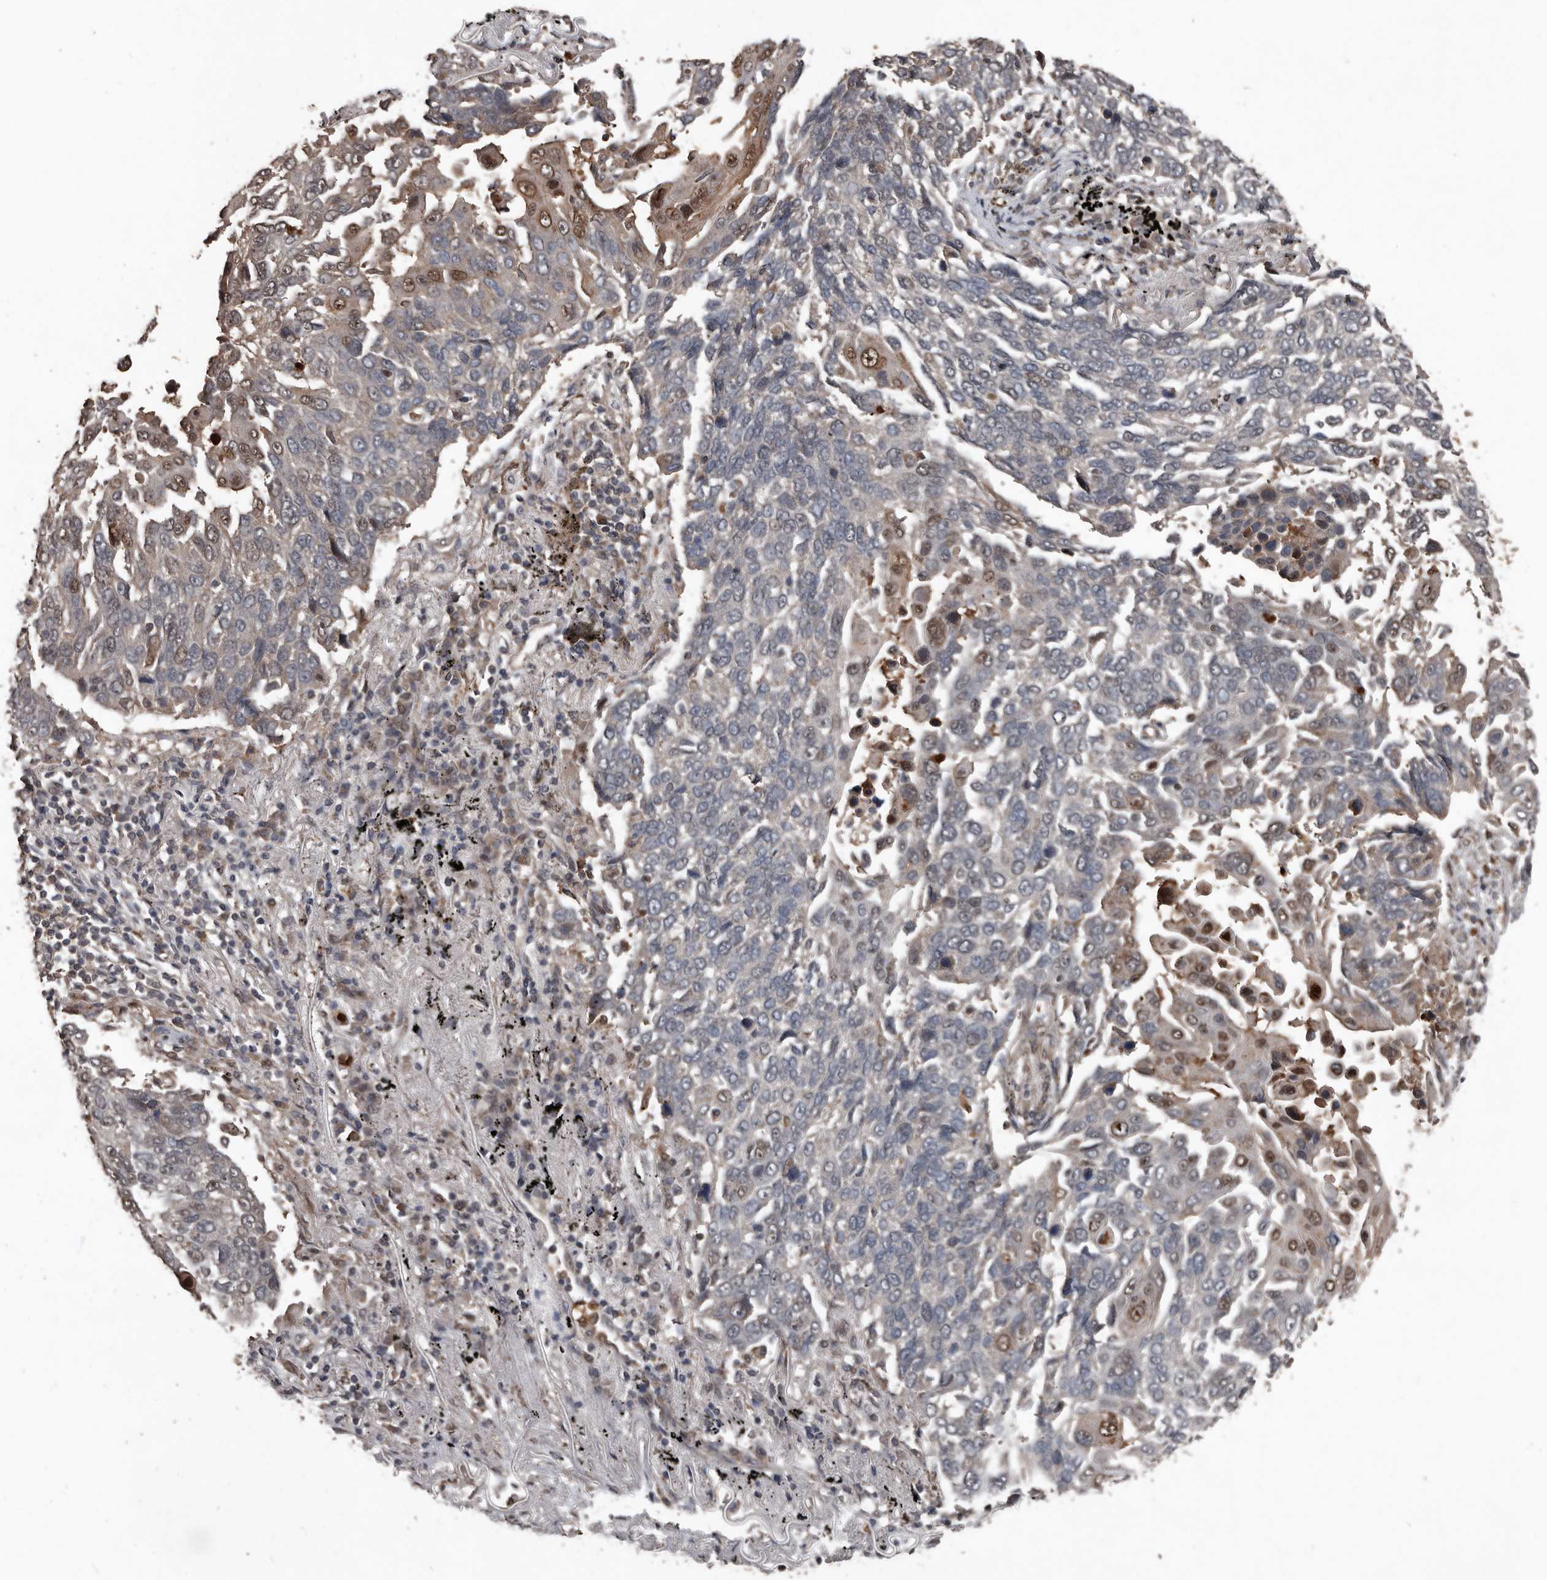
{"staining": {"intensity": "moderate", "quantity": "<25%", "location": "cytoplasmic/membranous,nuclear"}, "tissue": "lung cancer", "cell_type": "Tumor cells", "image_type": "cancer", "snomed": [{"axis": "morphology", "description": "Squamous cell carcinoma, NOS"}, {"axis": "topography", "description": "Lung"}], "caption": "Protein staining demonstrates moderate cytoplasmic/membranous and nuclear positivity in about <25% of tumor cells in lung squamous cell carcinoma.", "gene": "FSBP", "patient": {"sex": "male", "age": 66}}